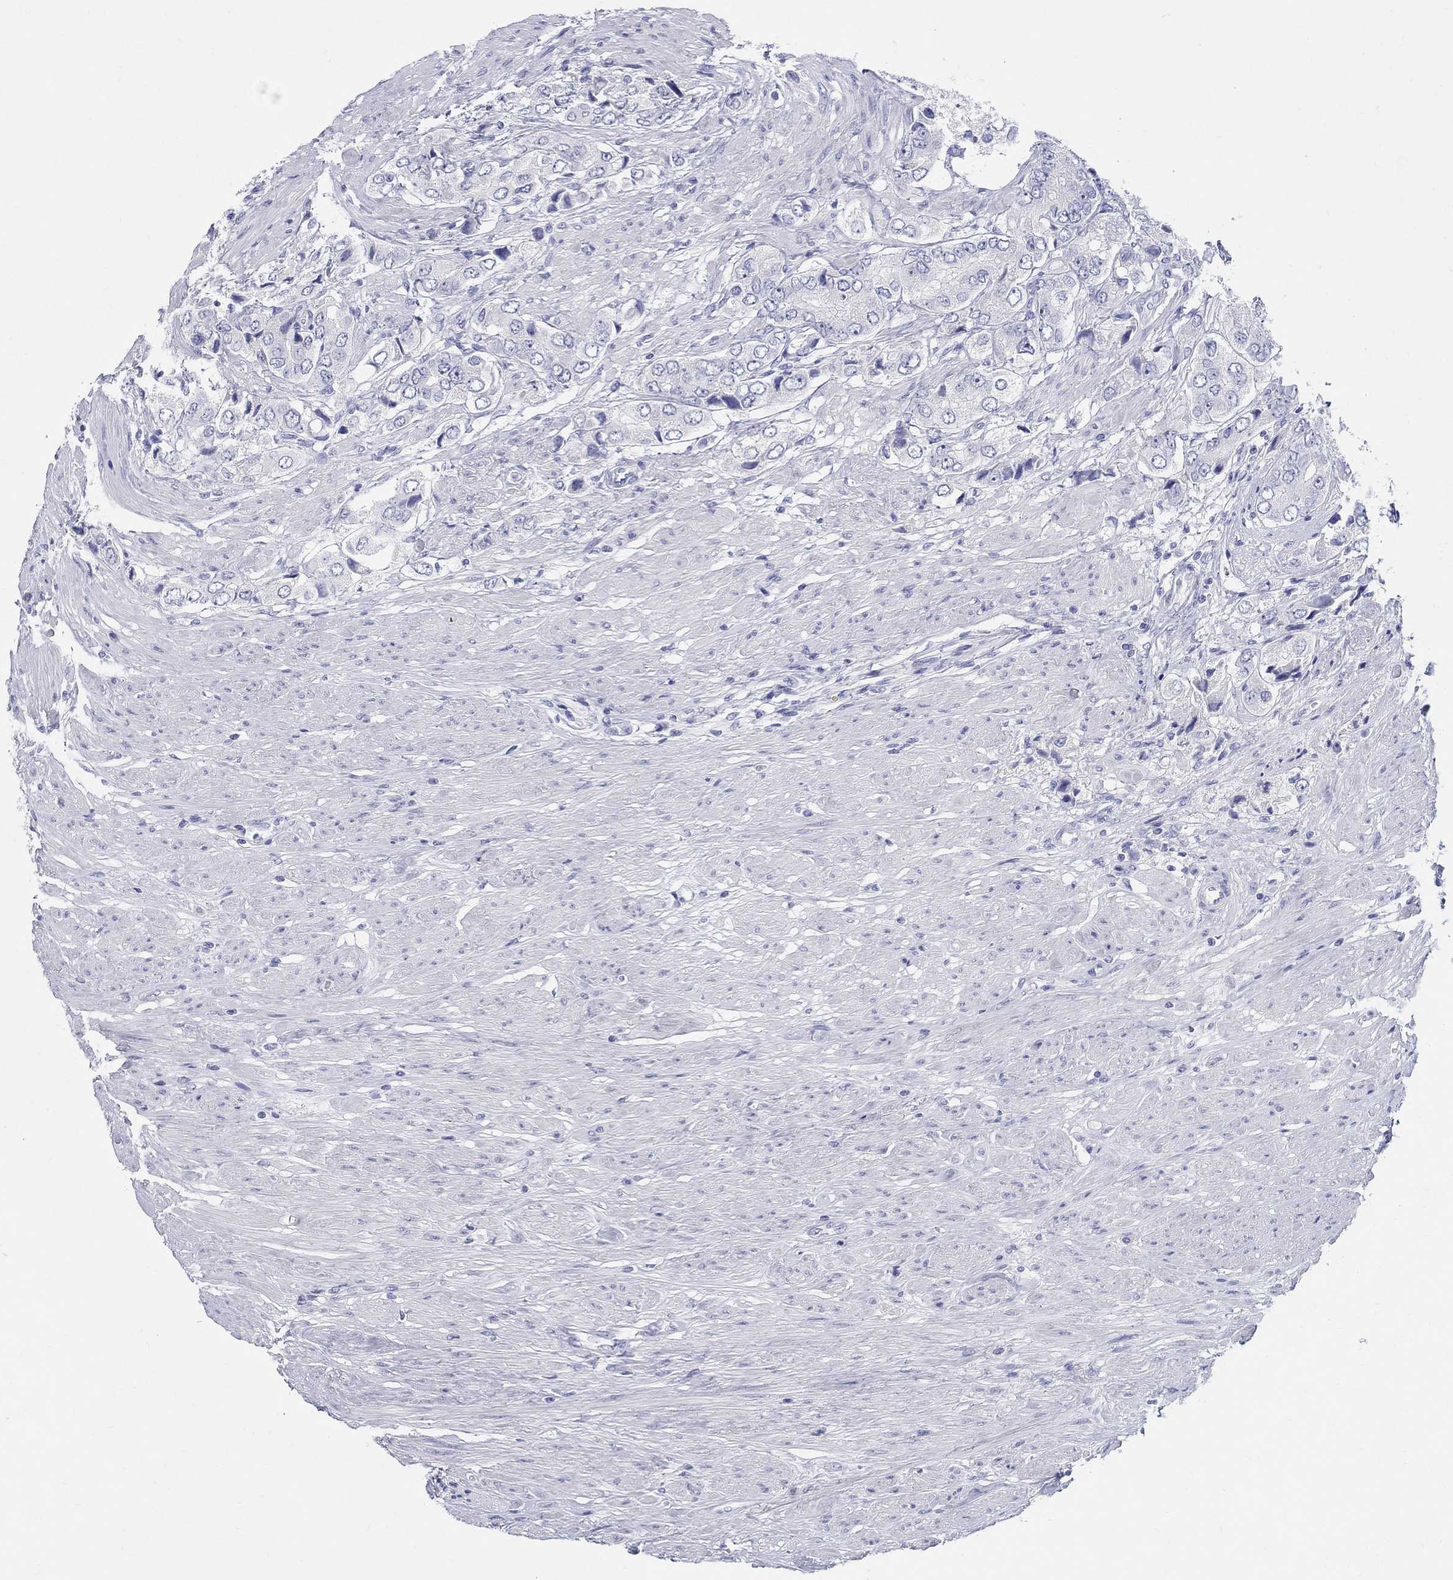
{"staining": {"intensity": "negative", "quantity": "none", "location": "none"}, "tissue": "prostate cancer", "cell_type": "Tumor cells", "image_type": "cancer", "snomed": [{"axis": "morphology", "description": "Adenocarcinoma, Low grade"}, {"axis": "topography", "description": "Prostate"}], "caption": "This photomicrograph is of prostate cancer (adenocarcinoma (low-grade)) stained with immunohistochemistry (IHC) to label a protein in brown with the nuclei are counter-stained blue. There is no positivity in tumor cells. (Stains: DAB IHC with hematoxylin counter stain, Microscopy: brightfield microscopy at high magnification).", "gene": "LAMP5", "patient": {"sex": "male", "age": 69}}